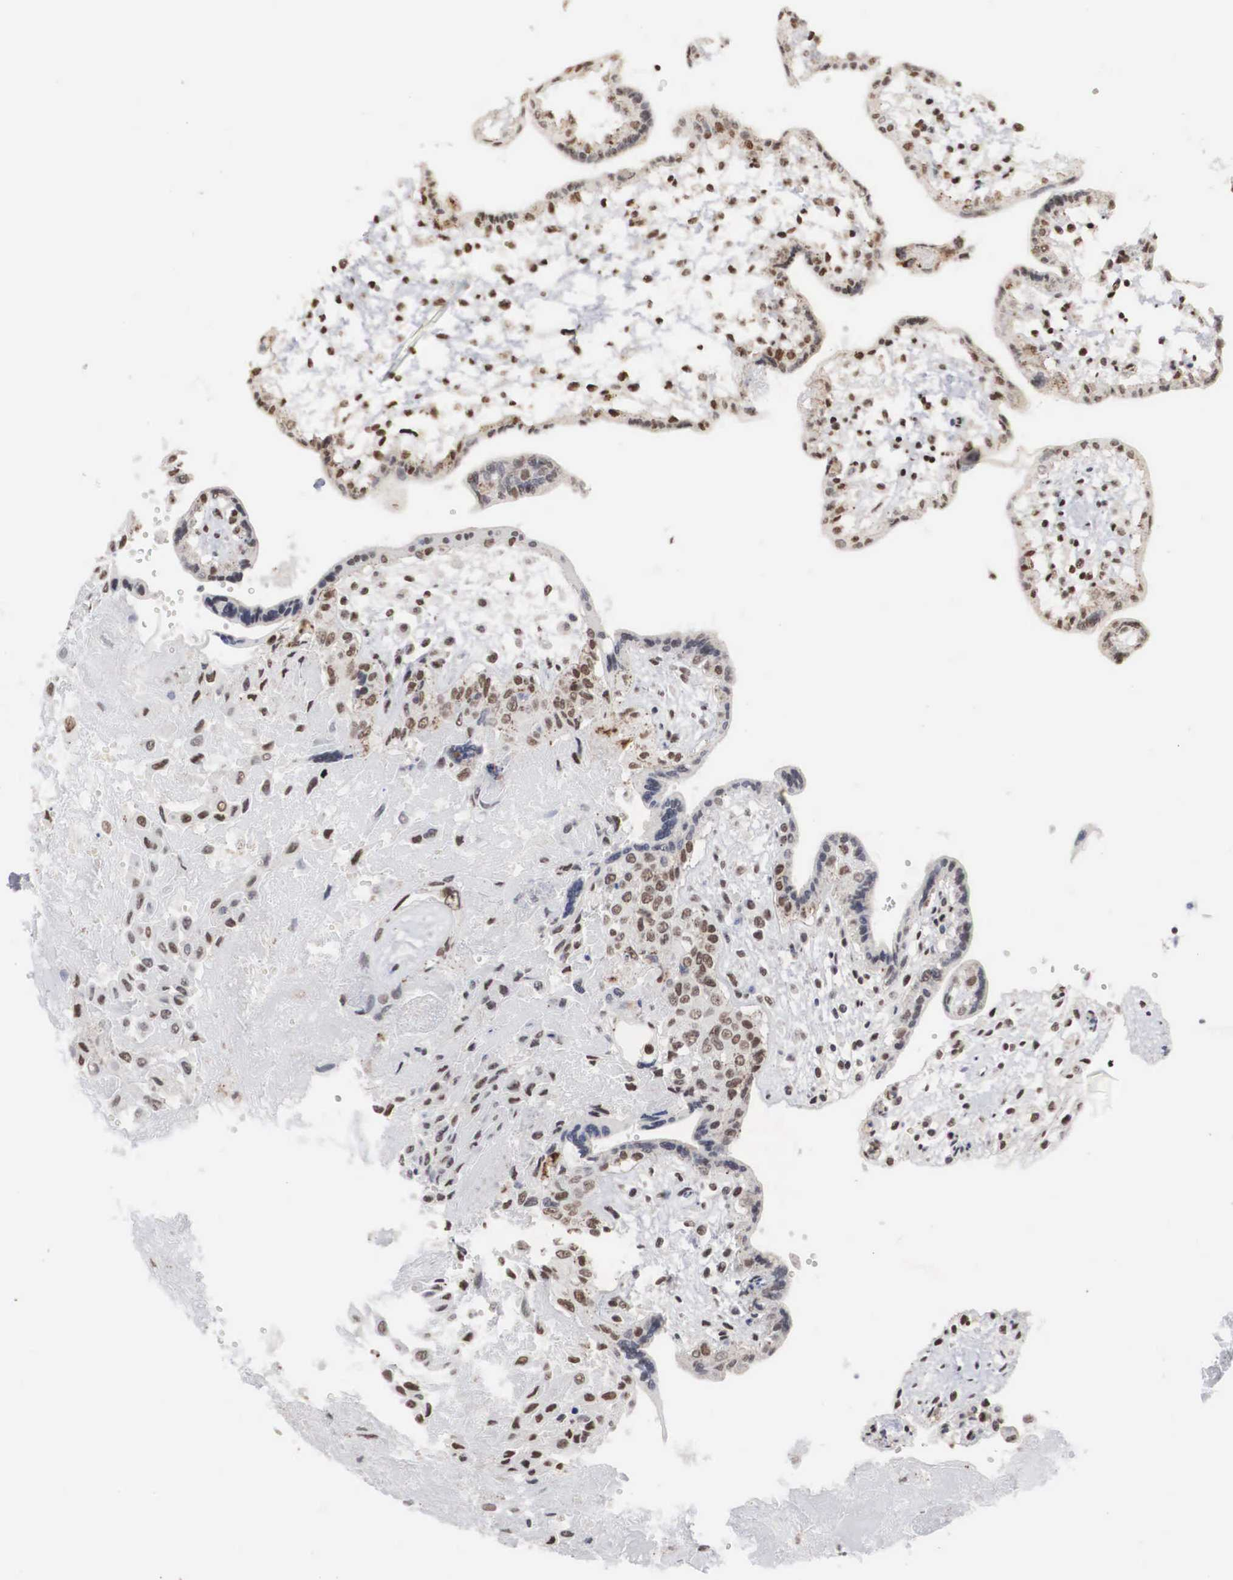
{"staining": {"intensity": "moderate", "quantity": ">75%", "location": "nuclear"}, "tissue": "placenta", "cell_type": "Decidual cells", "image_type": "normal", "snomed": [{"axis": "morphology", "description": "Normal tissue, NOS"}, {"axis": "topography", "description": "Placenta"}], "caption": "The immunohistochemical stain shows moderate nuclear positivity in decidual cells of unremarkable placenta. Ihc stains the protein of interest in brown and the nuclei are stained blue.", "gene": "AUTS2", "patient": {"sex": "female", "age": 31}}